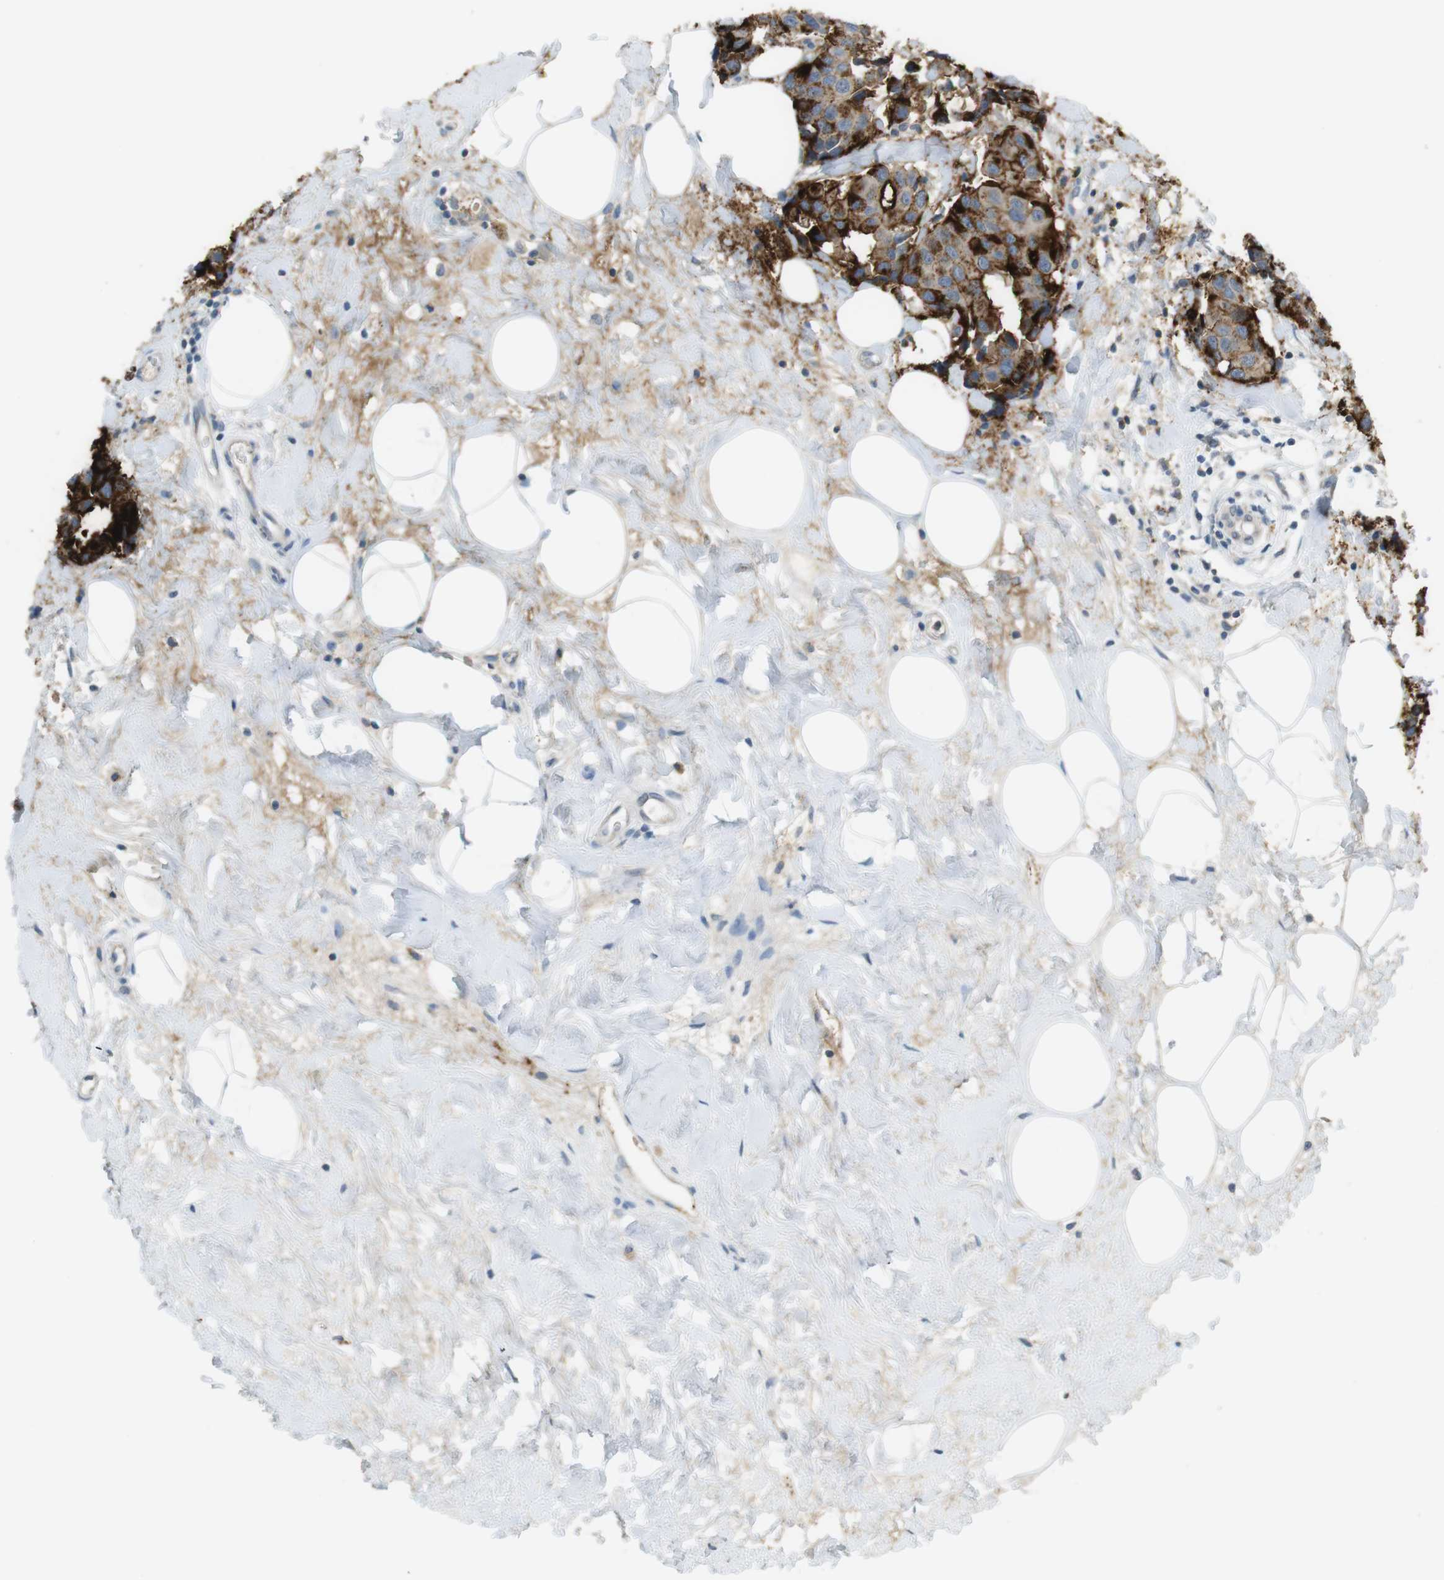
{"staining": {"intensity": "strong", "quantity": ">75%", "location": "cytoplasmic/membranous"}, "tissue": "breast cancer", "cell_type": "Tumor cells", "image_type": "cancer", "snomed": [{"axis": "morphology", "description": "Normal tissue, NOS"}, {"axis": "morphology", "description": "Duct carcinoma"}, {"axis": "topography", "description": "Breast"}], "caption": "There is high levels of strong cytoplasmic/membranous staining in tumor cells of breast cancer, as demonstrated by immunohistochemical staining (brown color).", "gene": "MUC5B", "patient": {"sex": "female", "age": 39}}